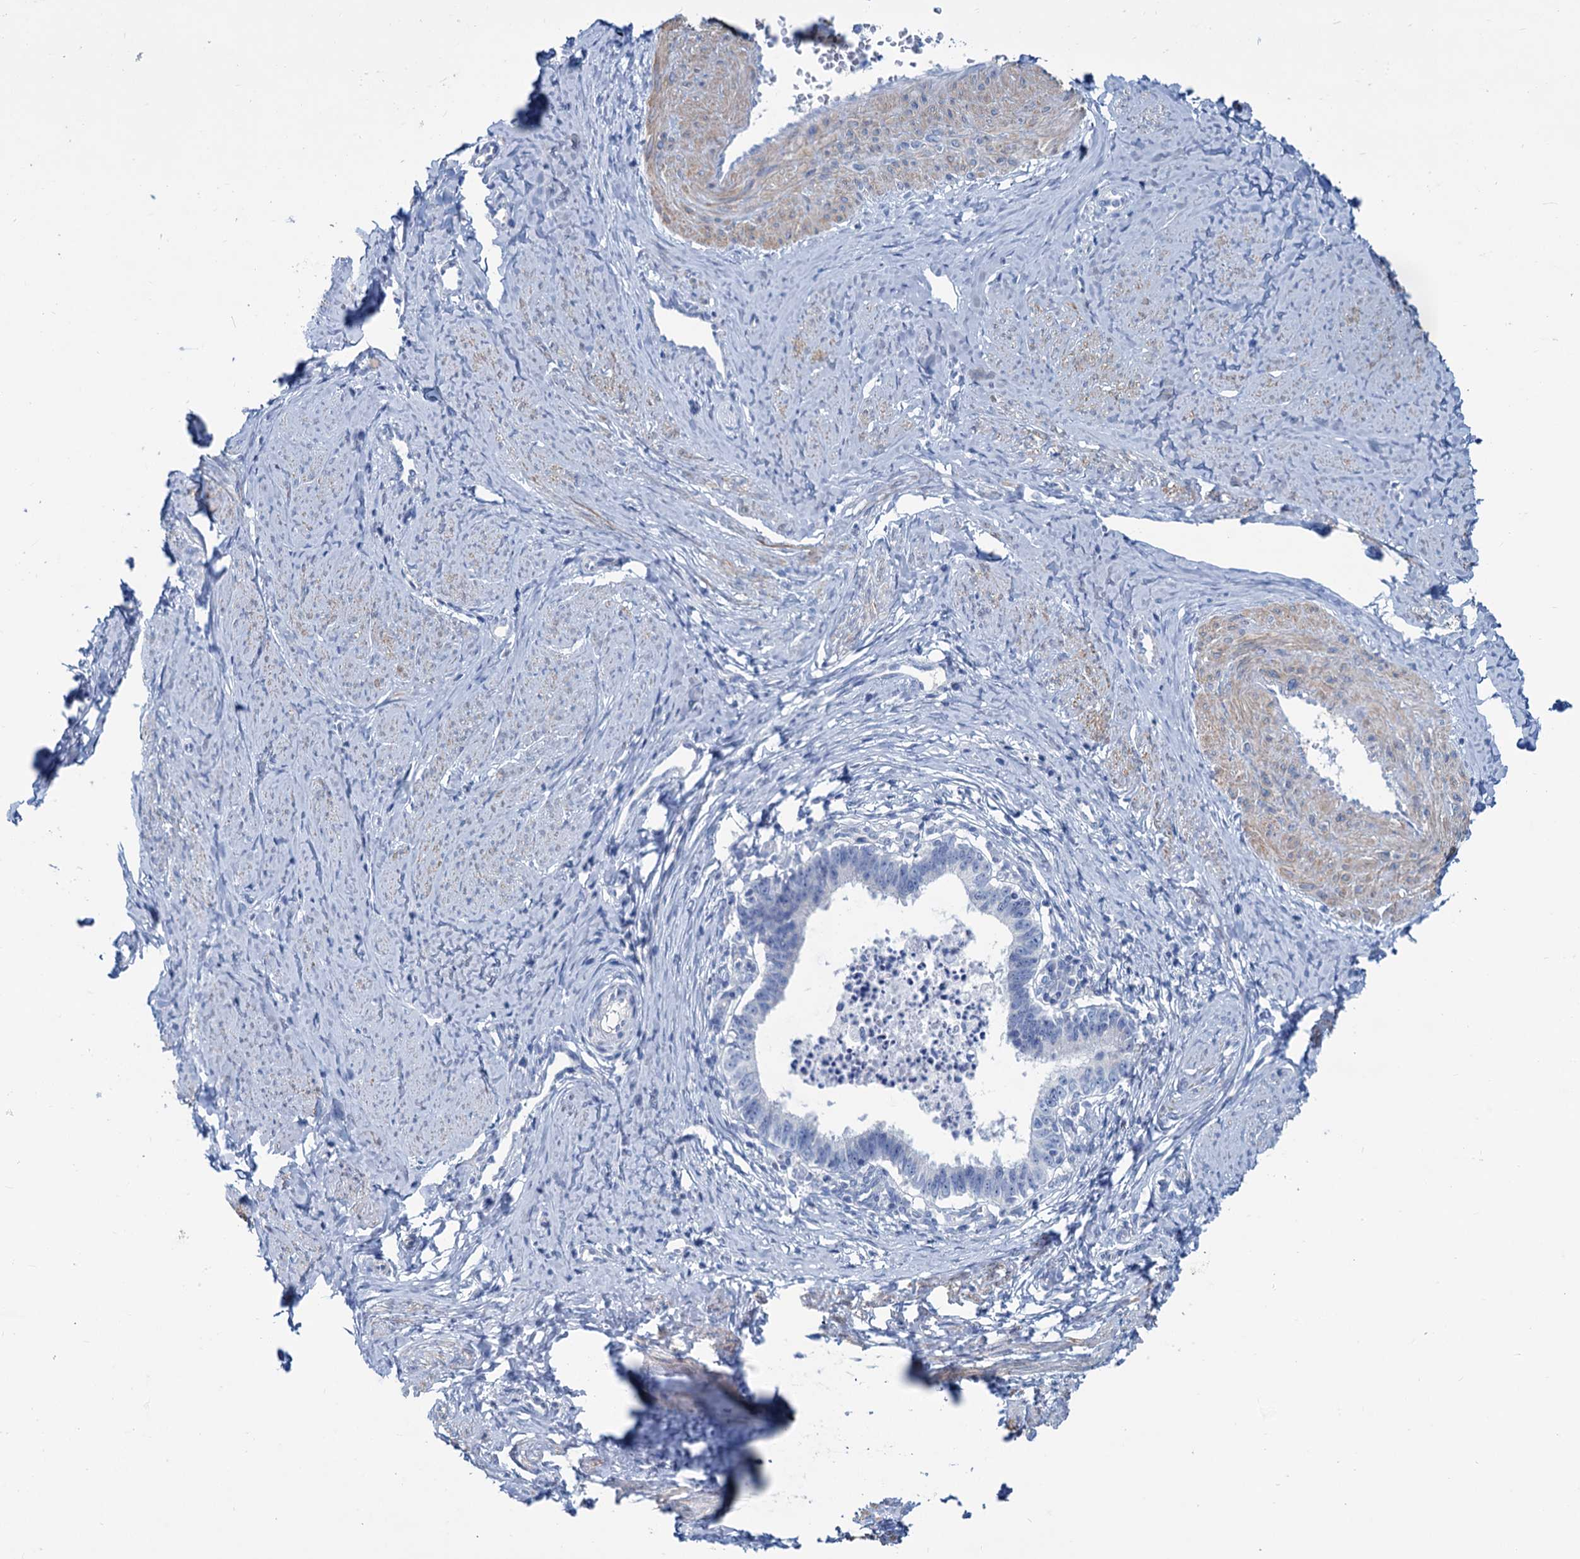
{"staining": {"intensity": "negative", "quantity": "none", "location": "none"}, "tissue": "cervical cancer", "cell_type": "Tumor cells", "image_type": "cancer", "snomed": [{"axis": "morphology", "description": "Adenocarcinoma, NOS"}, {"axis": "topography", "description": "Cervix"}], "caption": "Tumor cells show no significant expression in cervical adenocarcinoma.", "gene": "SLC1A3", "patient": {"sex": "female", "age": 36}}